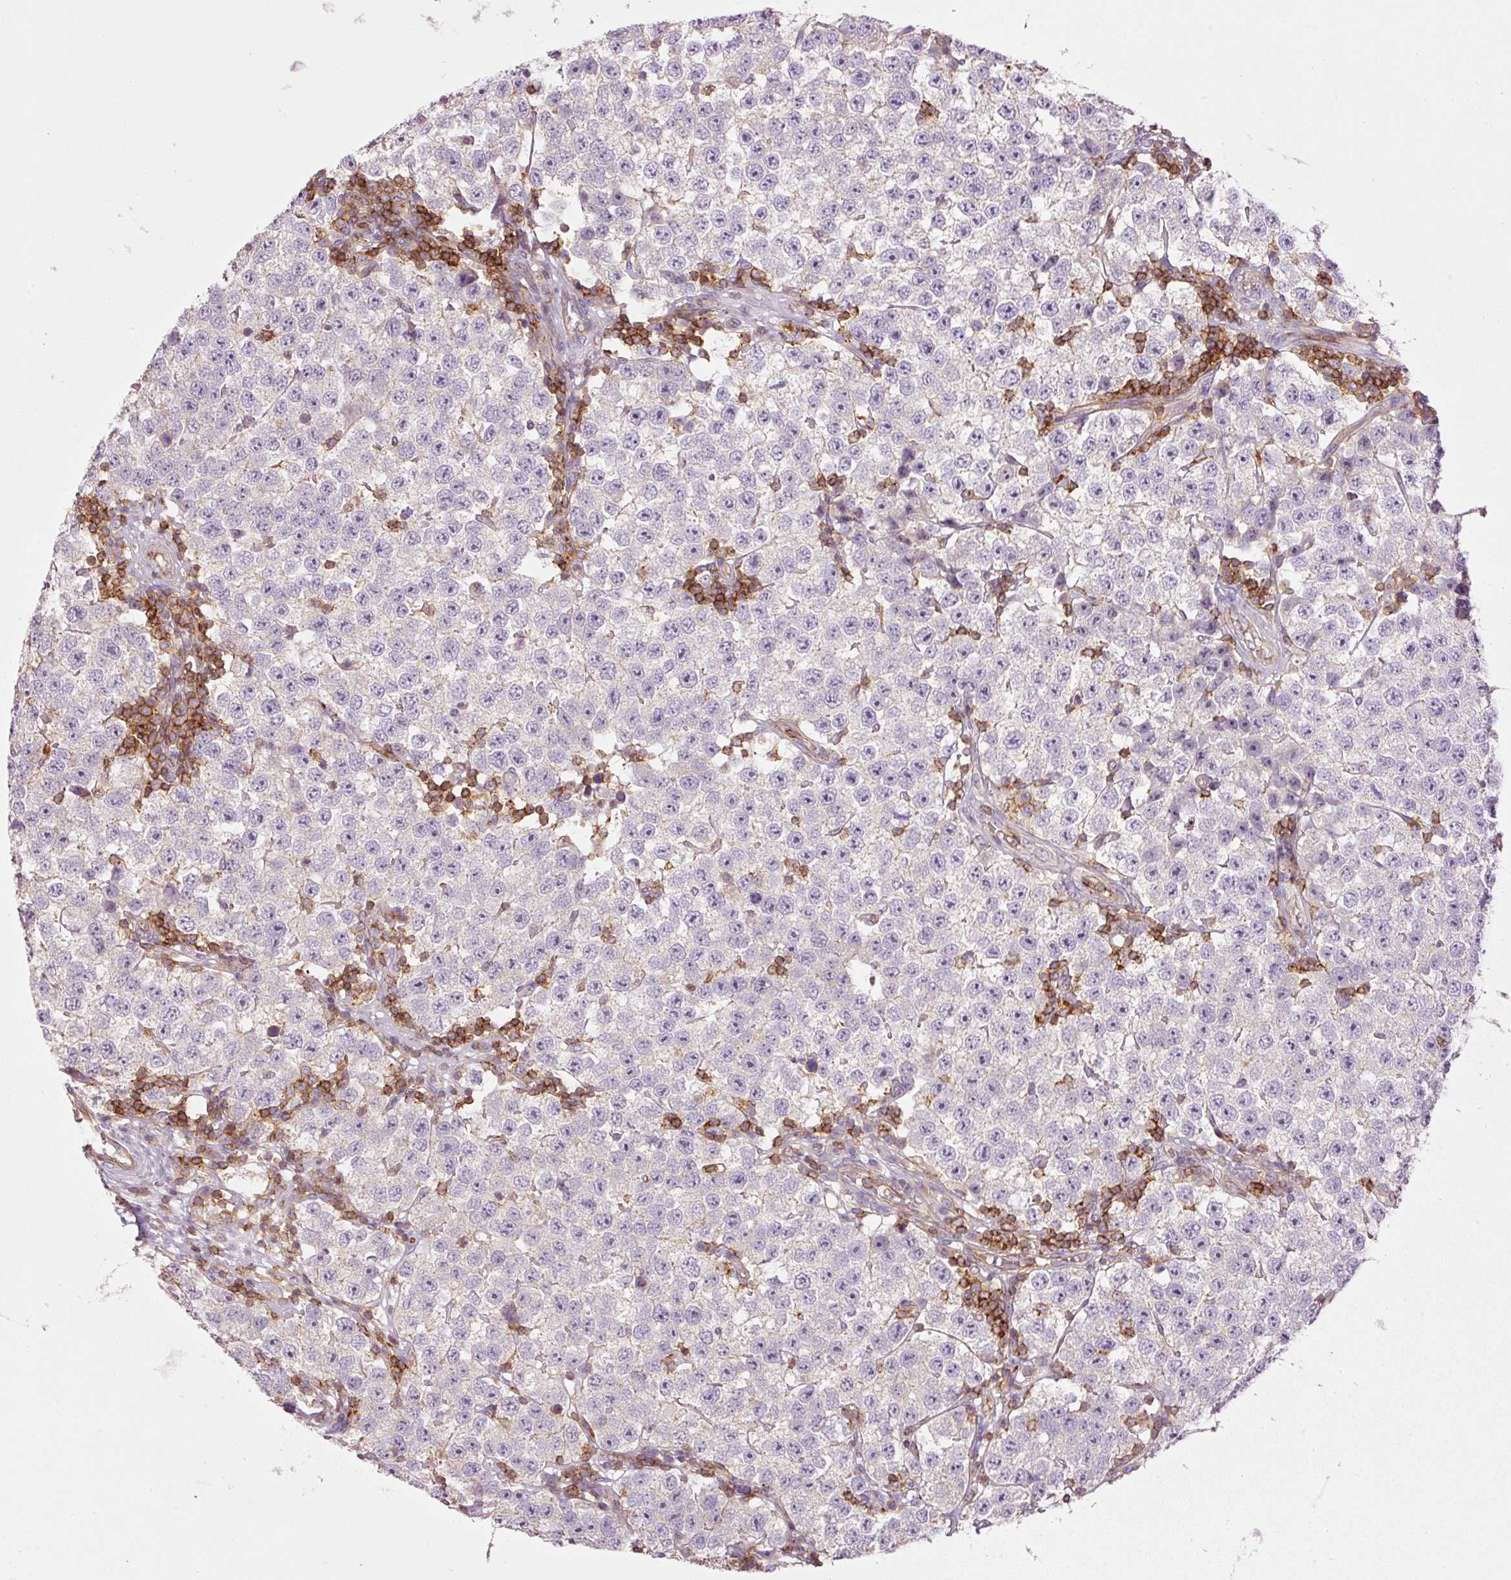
{"staining": {"intensity": "negative", "quantity": "none", "location": "none"}, "tissue": "testis cancer", "cell_type": "Tumor cells", "image_type": "cancer", "snomed": [{"axis": "morphology", "description": "Seminoma, NOS"}, {"axis": "topography", "description": "Testis"}], "caption": "Tumor cells are negative for protein expression in human testis cancer (seminoma).", "gene": "SIPA1", "patient": {"sex": "male", "age": 34}}